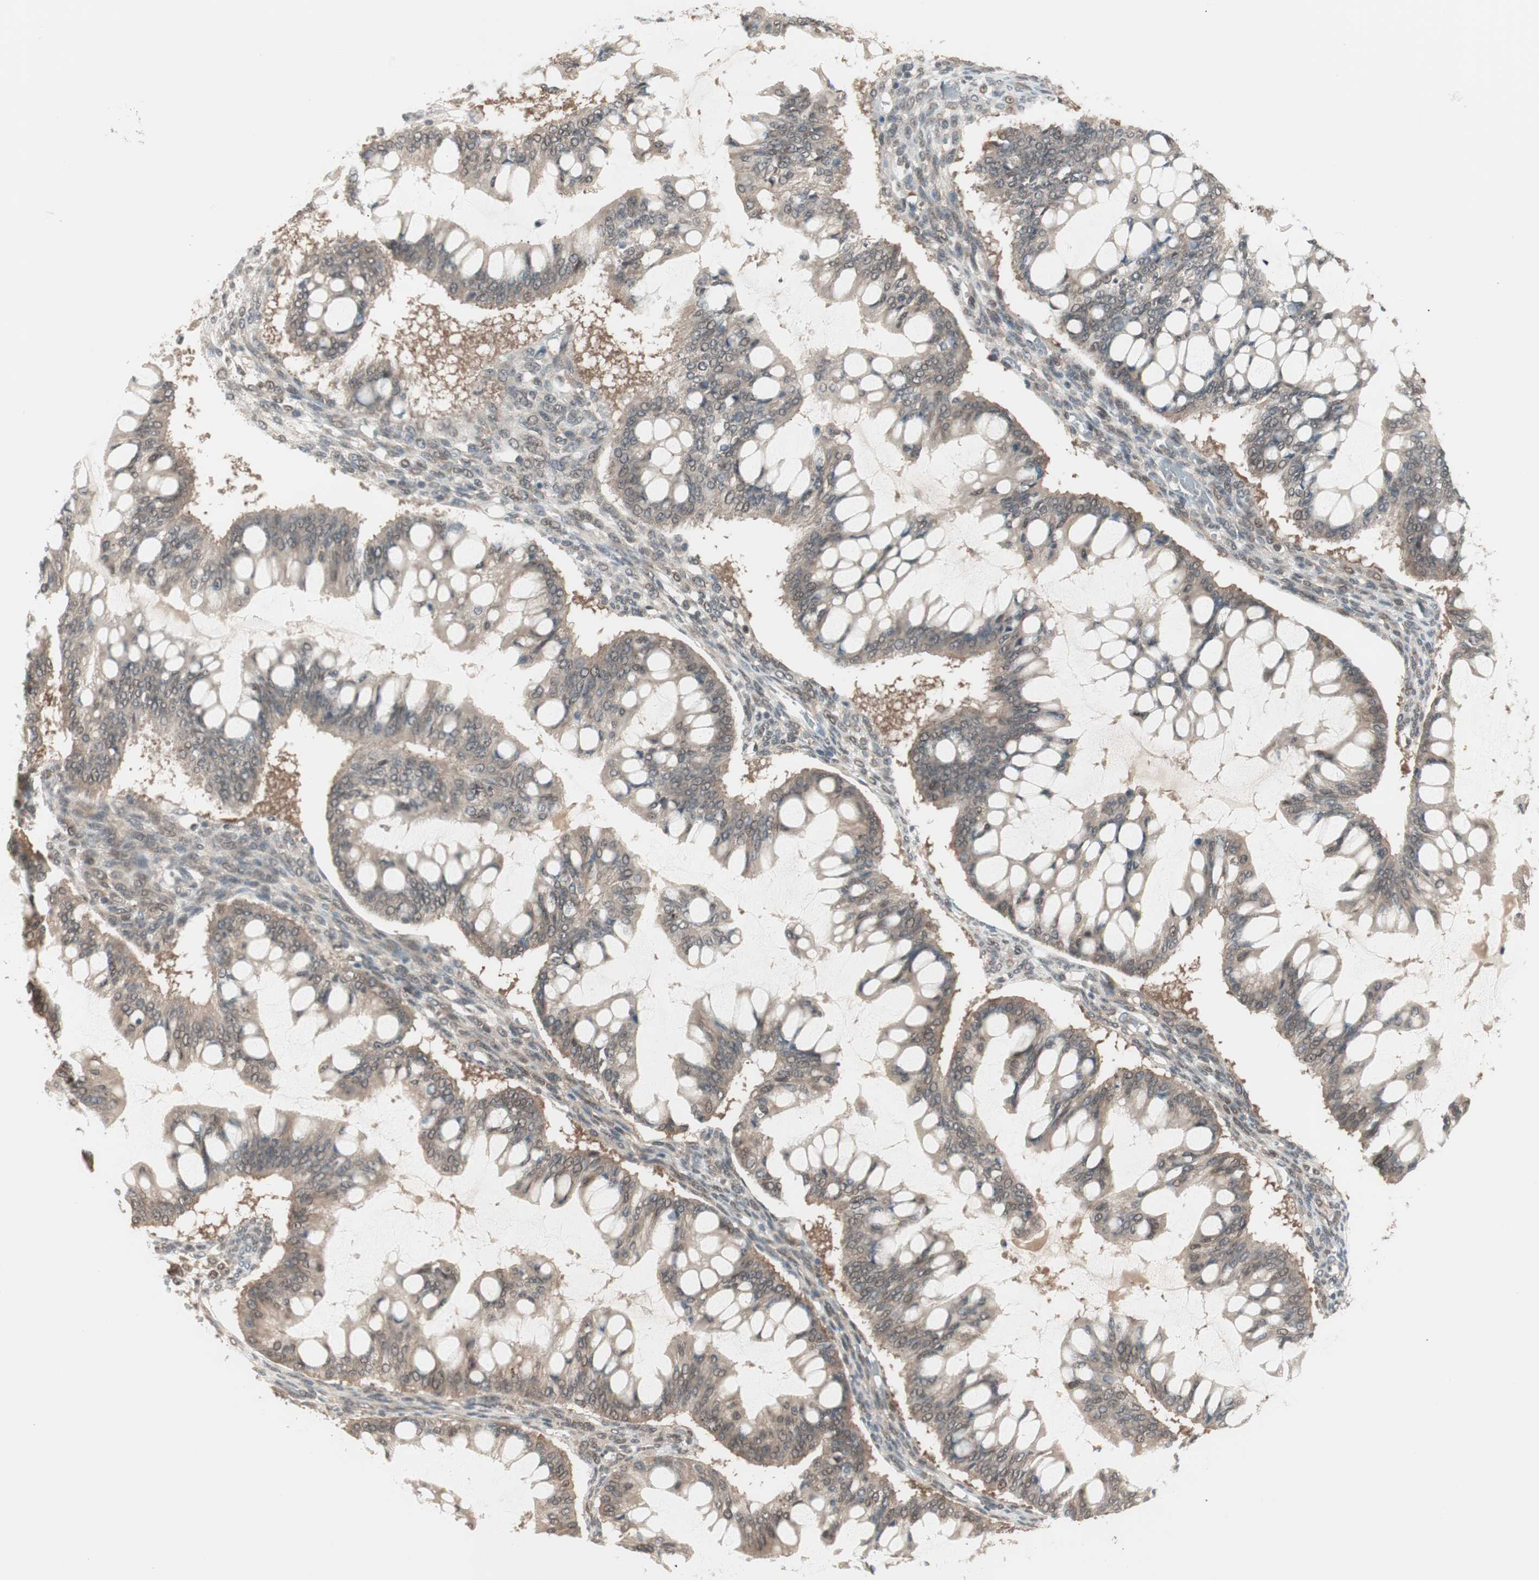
{"staining": {"intensity": "weak", "quantity": ">75%", "location": "cytoplasmic/membranous"}, "tissue": "ovarian cancer", "cell_type": "Tumor cells", "image_type": "cancer", "snomed": [{"axis": "morphology", "description": "Cystadenocarcinoma, mucinous, NOS"}, {"axis": "topography", "description": "Ovary"}], "caption": "Human ovarian cancer stained with a brown dye reveals weak cytoplasmic/membranous positive expression in about >75% of tumor cells.", "gene": "UBE2I", "patient": {"sex": "female", "age": 73}}